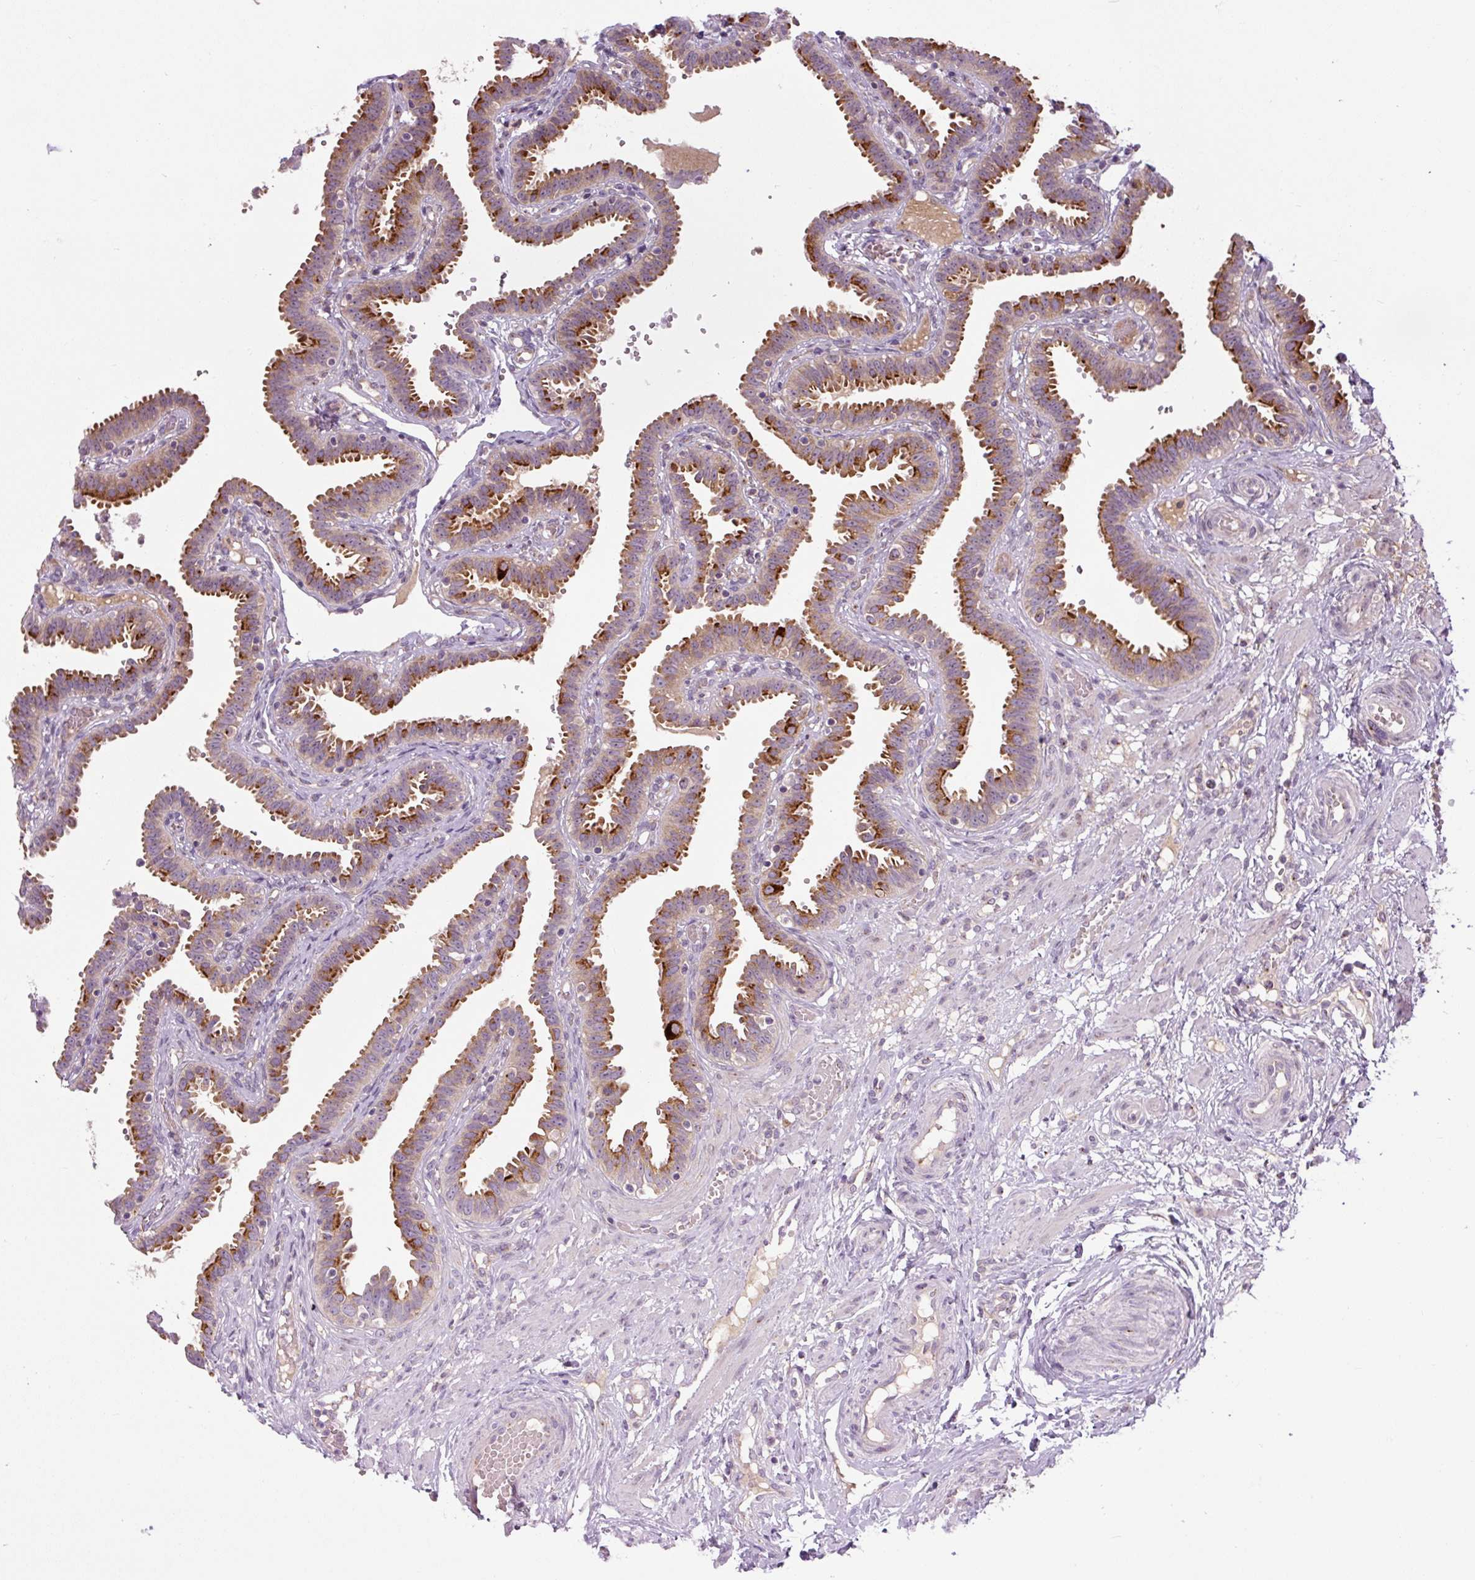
{"staining": {"intensity": "moderate", "quantity": "25%-75%", "location": "cytoplasmic/membranous"}, "tissue": "fallopian tube", "cell_type": "Glandular cells", "image_type": "normal", "snomed": [{"axis": "morphology", "description": "Normal tissue, NOS"}, {"axis": "topography", "description": "Fallopian tube"}], "caption": "Immunohistochemical staining of unremarkable human fallopian tube shows medium levels of moderate cytoplasmic/membranous staining in approximately 25%-75% of glandular cells. The protein is shown in brown color, while the nuclei are stained blue.", "gene": "PCM1", "patient": {"sex": "female", "age": 37}}